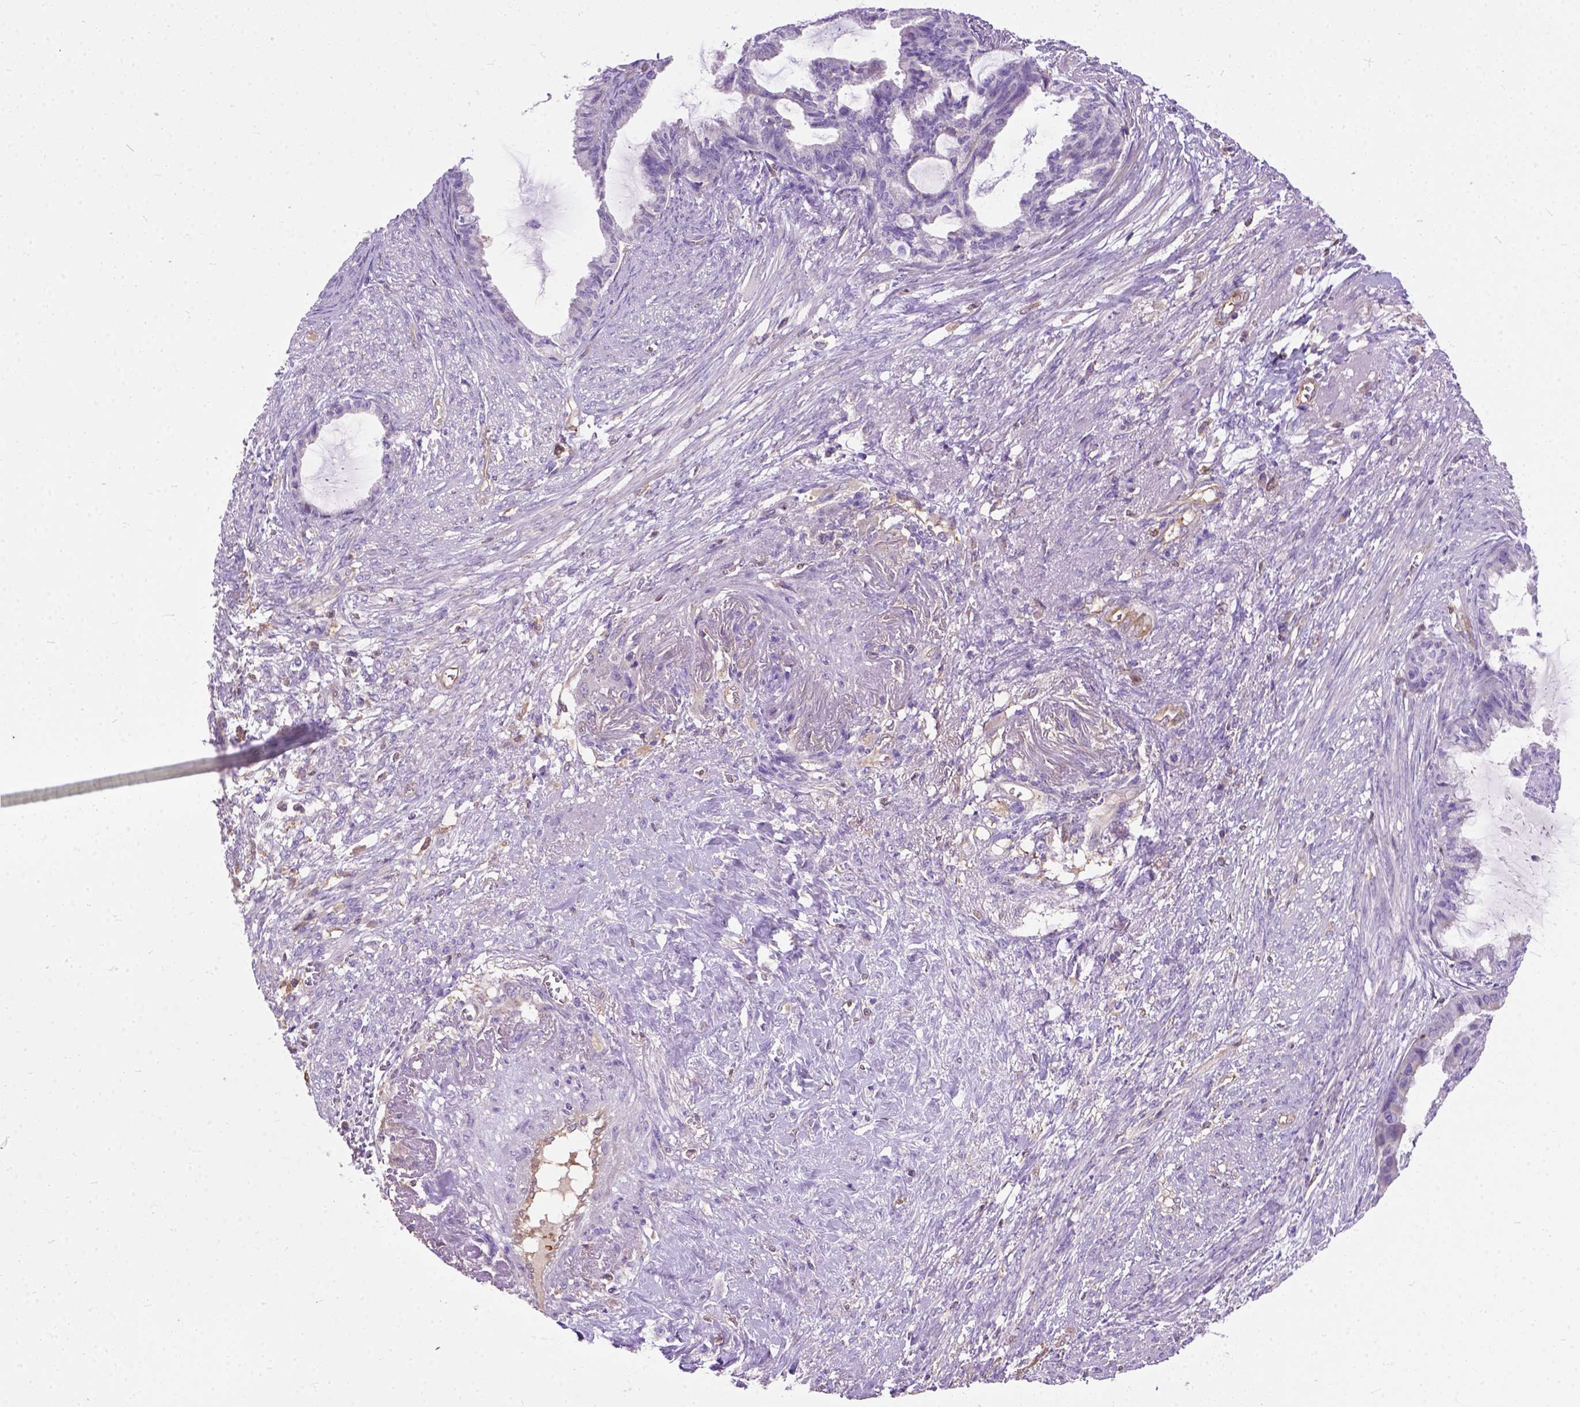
{"staining": {"intensity": "negative", "quantity": "none", "location": "none"}, "tissue": "endometrial cancer", "cell_type": "Tumor cells", "image_type": "cancer", "snomed": [{"axis": "morphology", "description": "Adenocarcinoma, NOS"}, {"axis": "topography", "description": "Endometrium"}], "caption": "Tumor cells are negative for brown protein staining in endometrial cancer.", "gene": "SEMA4F", "patient": {"sex": "female", "age": 86}}